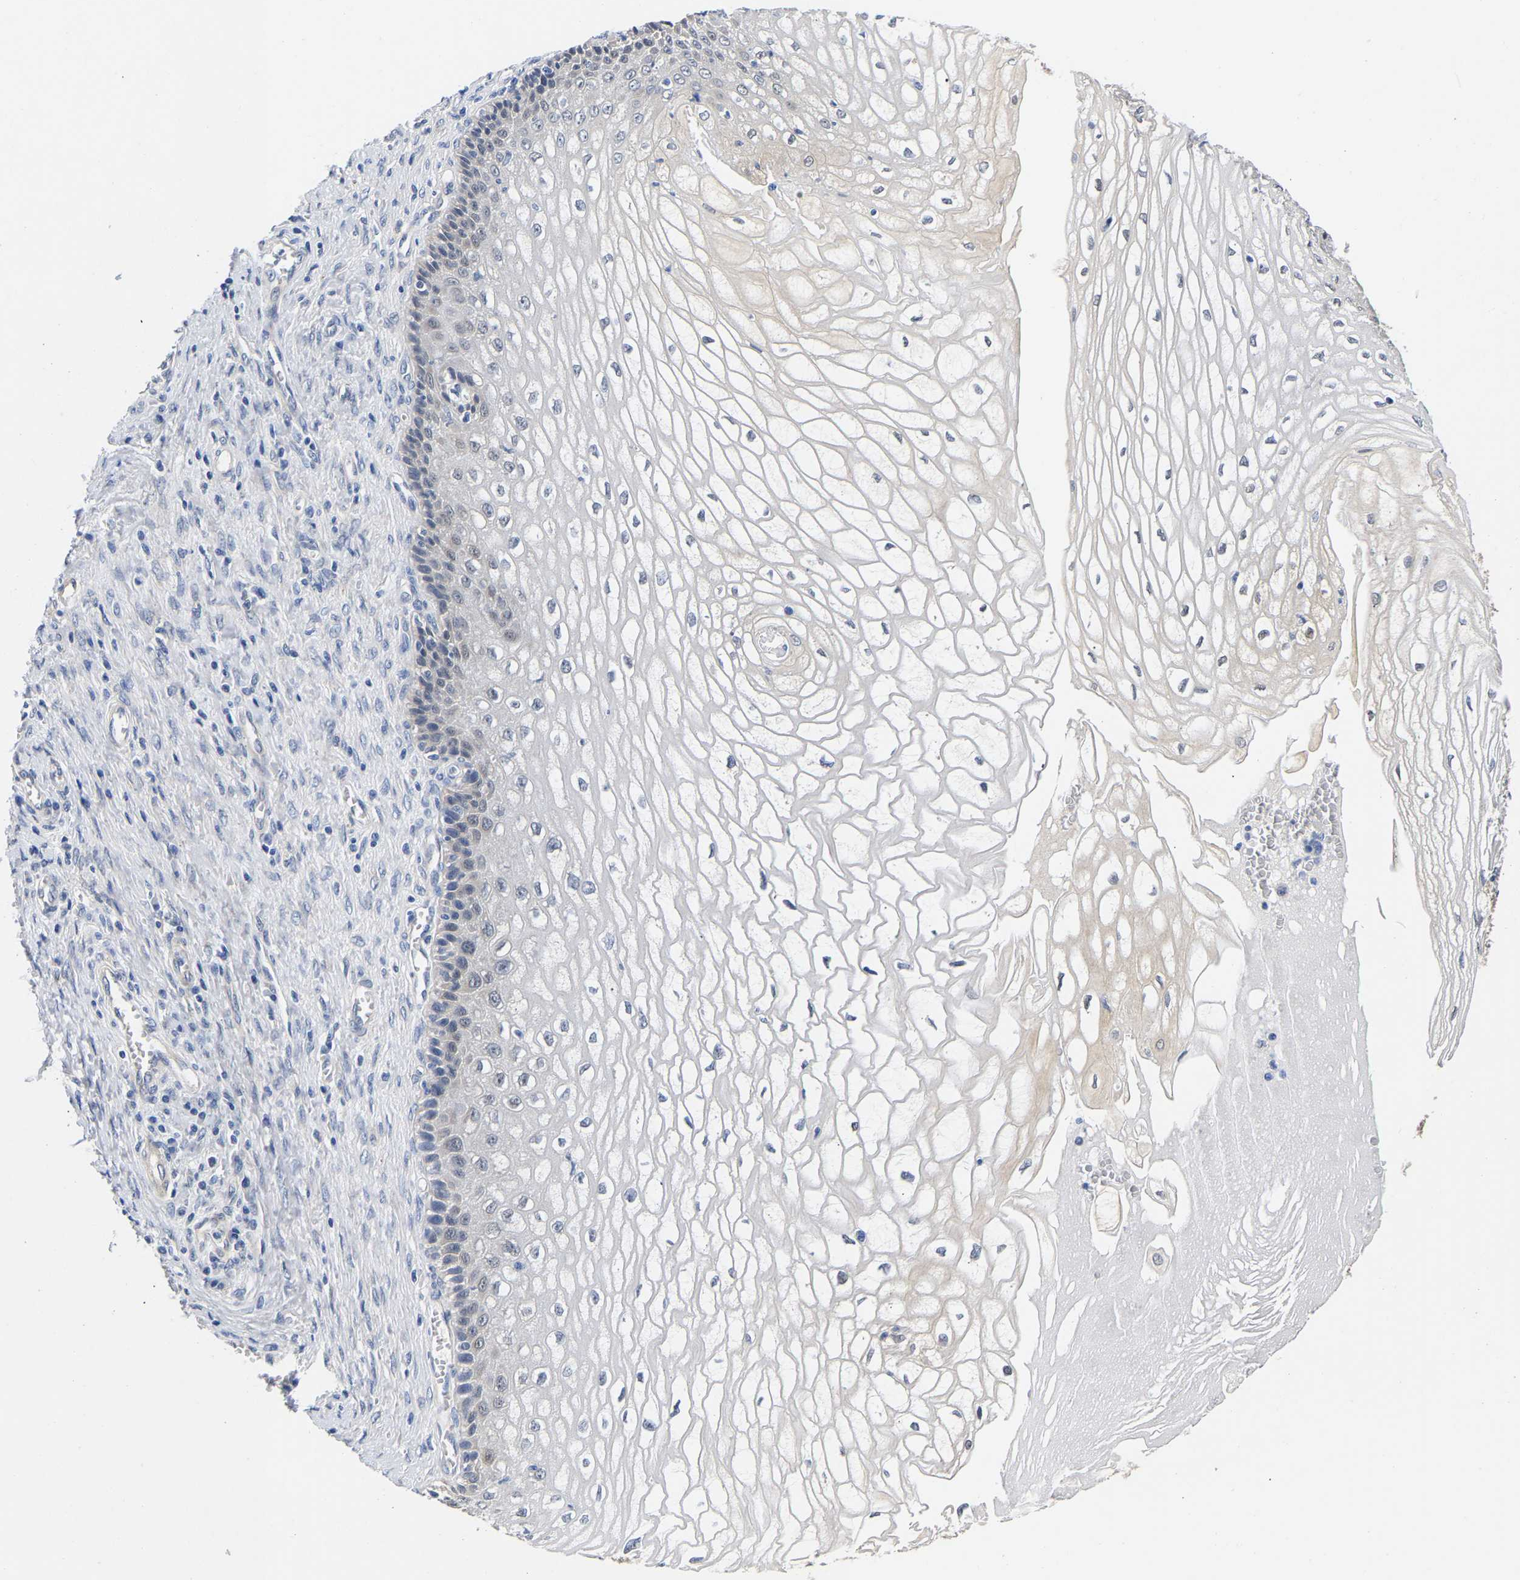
{"staining": {"intensity": "weak", "quantity": "<25%", "location": "nuclear"}, "tissue": "cervical cancer", "cell_type": "Tumor cells", "image_type": "cancer", "snomed": [{"axis": "morphology", "description": "Adenocarcinoma, NOS"}, {"axis": "topography", "description": "Cervix"}], "caption": "Immunohistochemistry (IHC) of human cervical cancer displays no staining in tumor cells. The staining is performed using DAB brown chromogen with nuclei counter-stained in using hematoxylin.", "gene": "CCDC6", "patient": {"sex": "female", "age": 44}}